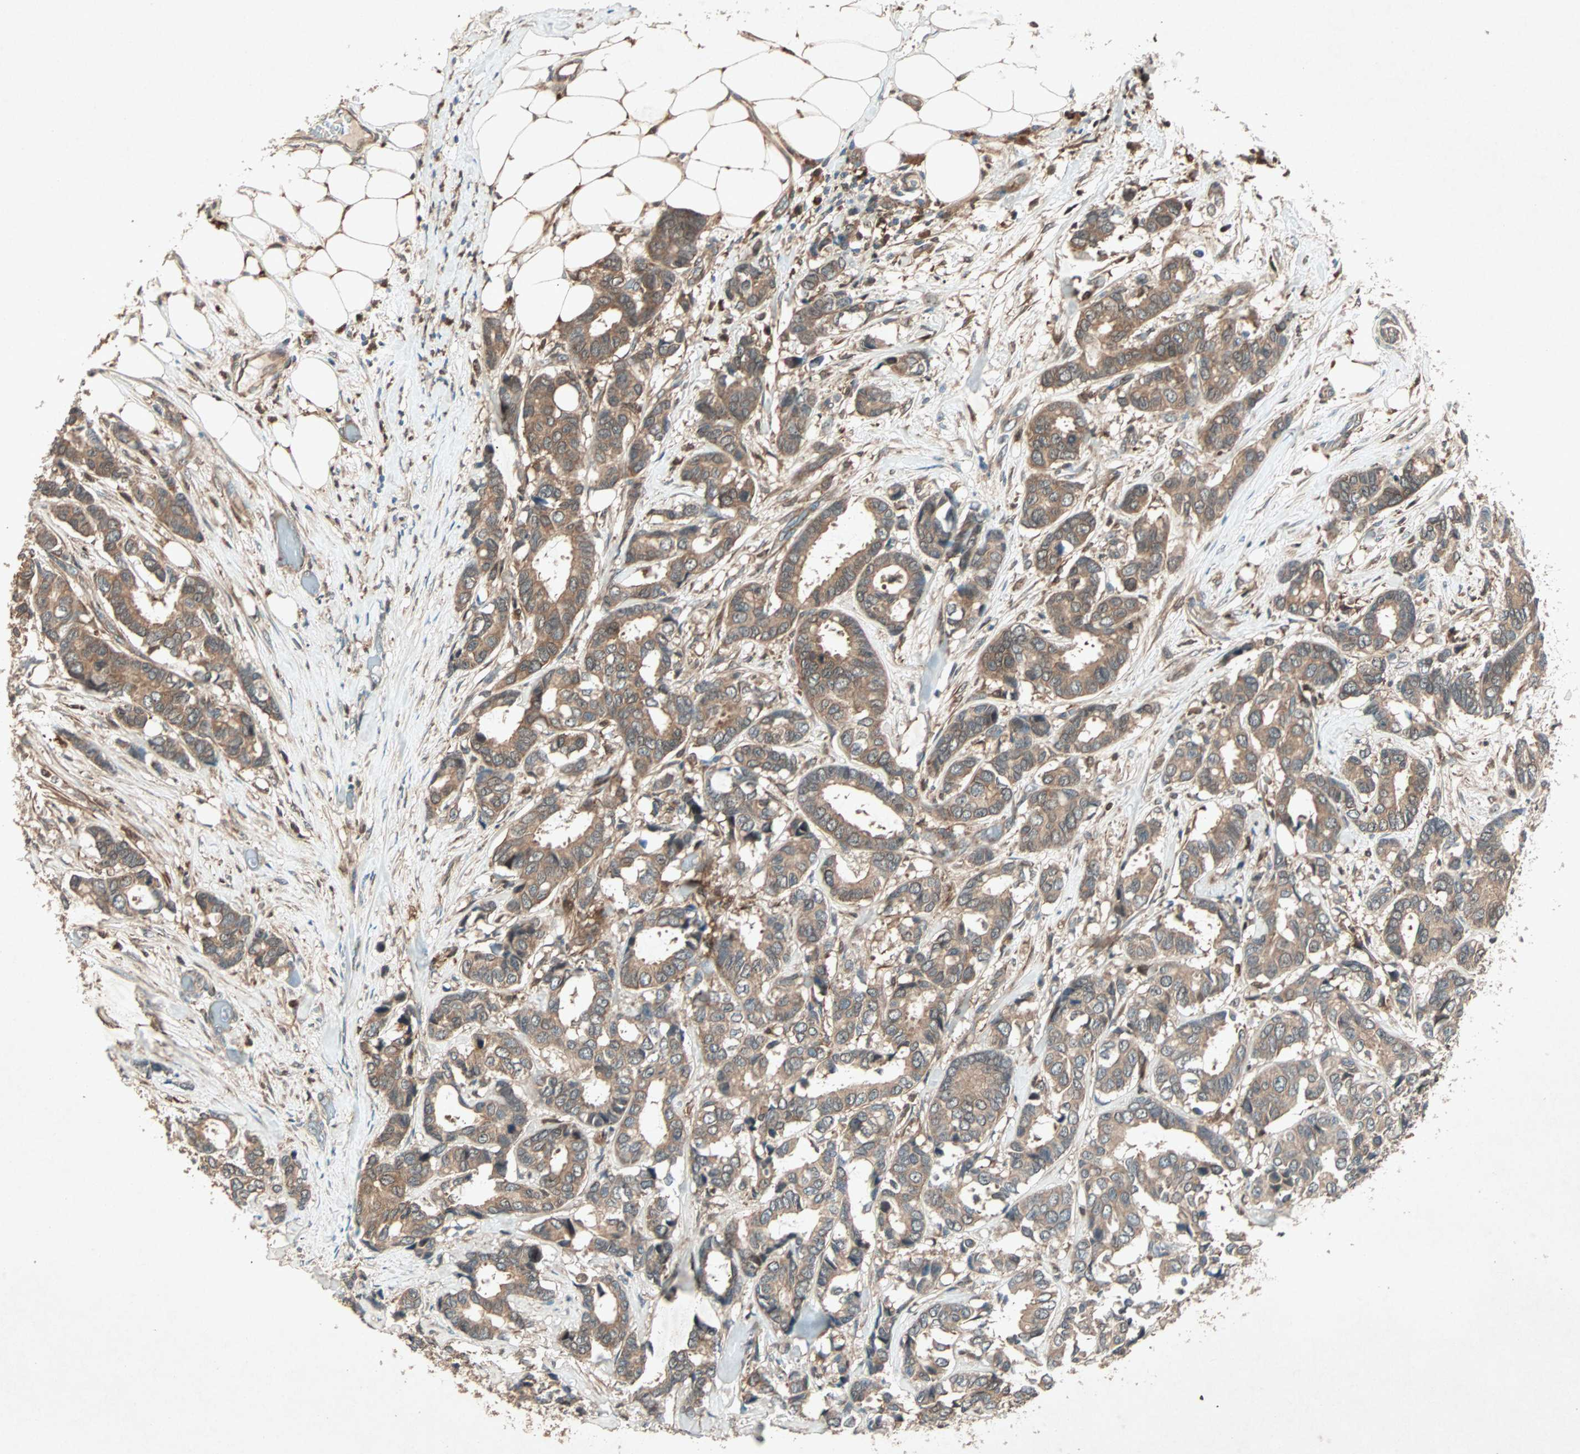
{"staining": {"intensity": "moderate", "quantity": "25%-75%", "location": "cytoplasmic/membranous"}, "tissue": "breast cancer", "cell_type": "Tumor cells", "image_type": "cancer", "snomed": [{"axis": "morphology", "description": "Duct carcinoma"}, {"axis": "topography", "description": "Breast"}], "caption": "Immunohistochemical staining of breast cancer (intraductal carcinoma) reveals moderate cytoplasmic/membranous protein positivity in approximately 25%-75% of tumor cells.", "gene": "SDSL", "patient": {"sex": "female", "age": 87}}